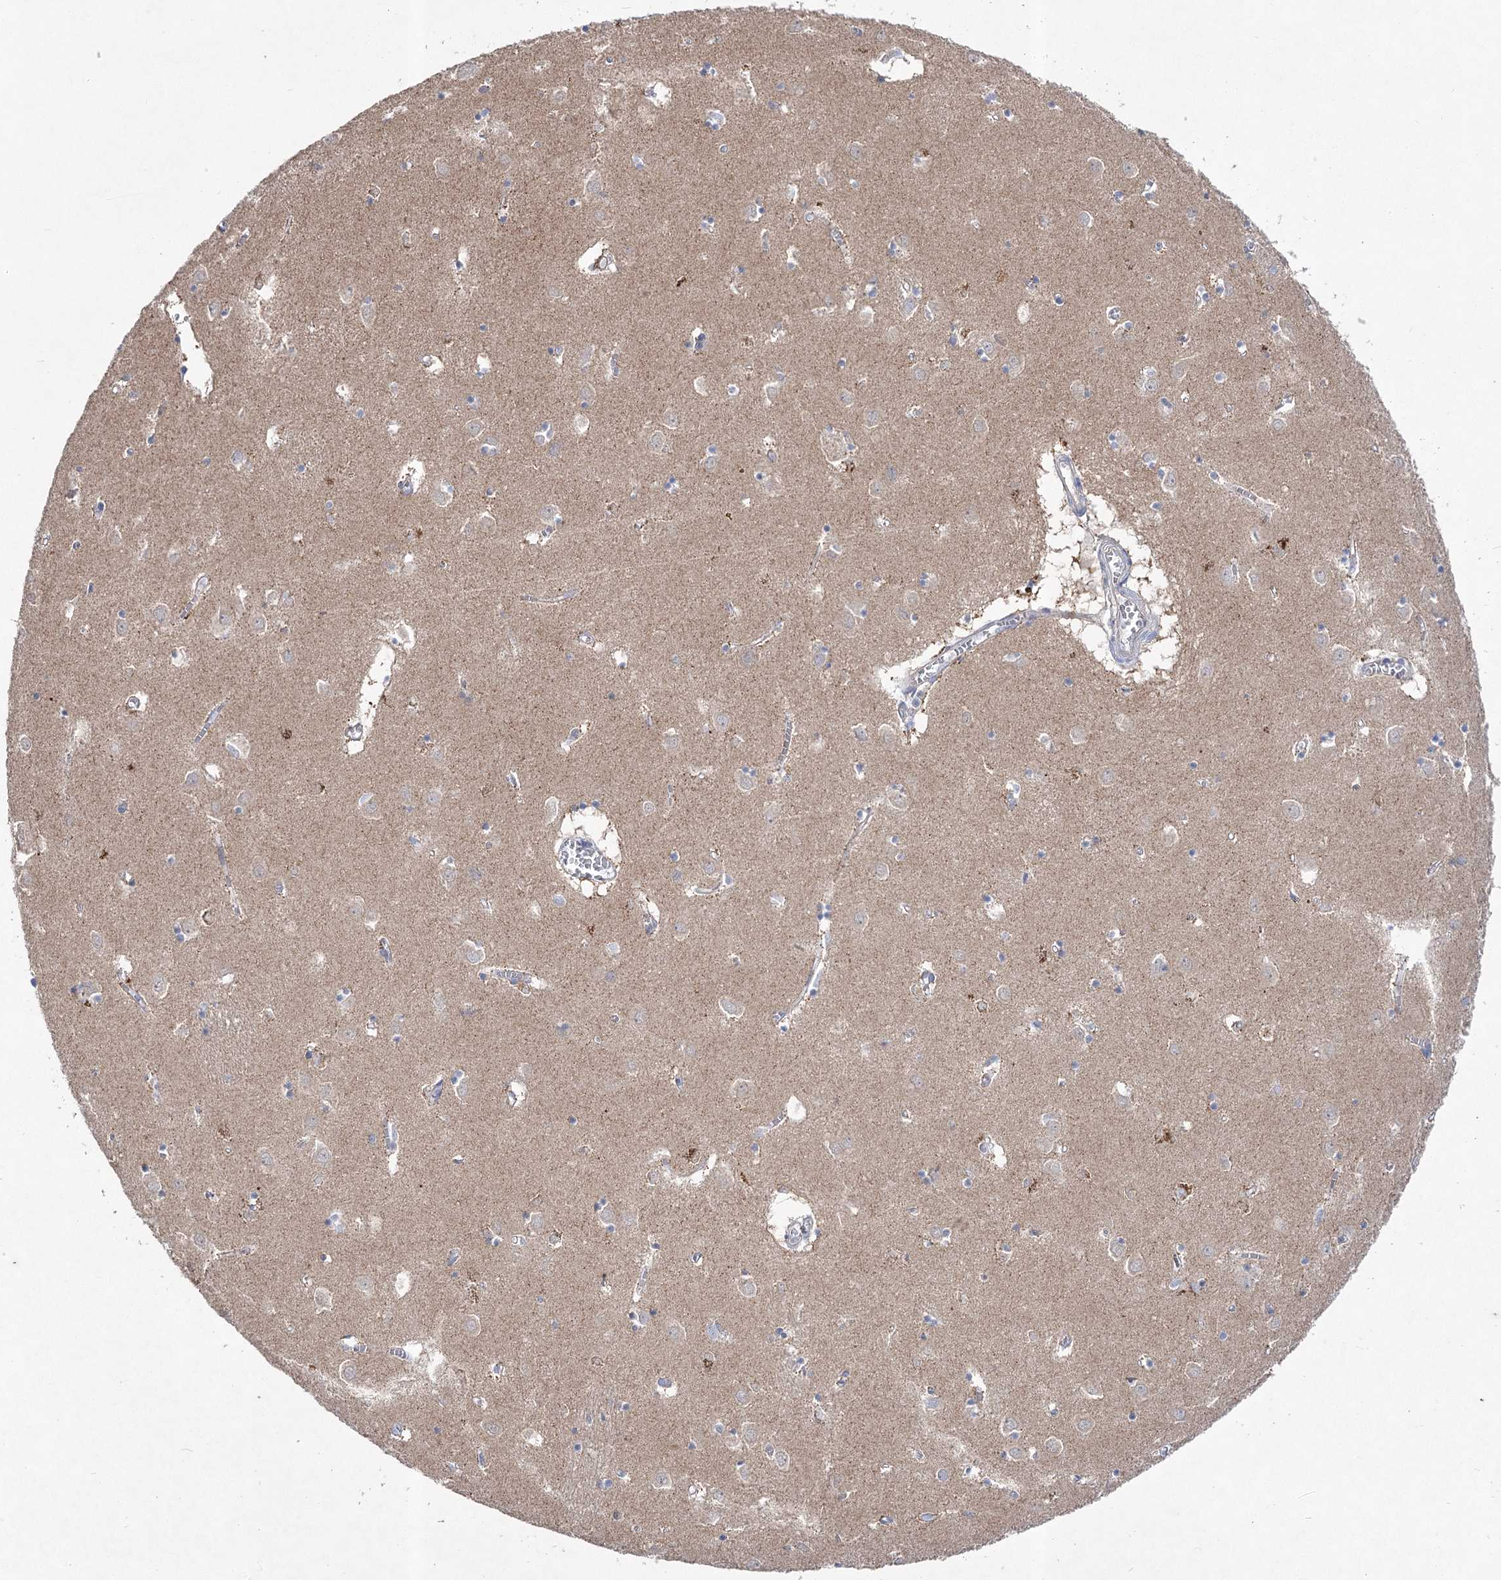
{"staining": {"intensity": "weak", "quantity": "<25%", "location": "cytoplasmic/membranous"}, "tissue": "caudate", "cell_type": "Glial cells", "image_type": "normal", "snomed": [{"axis": "morphology", "description": "Normal tissue, NOS"}, {"axis": "topography", "description": "Lateral ventricle wall"}], "caption": "Immunohistochemical staining of benign human caudate exhibits no significant staining in glial cells.", "gene": "ITSN2", "patient": {"sex": "male", "age": 70}}